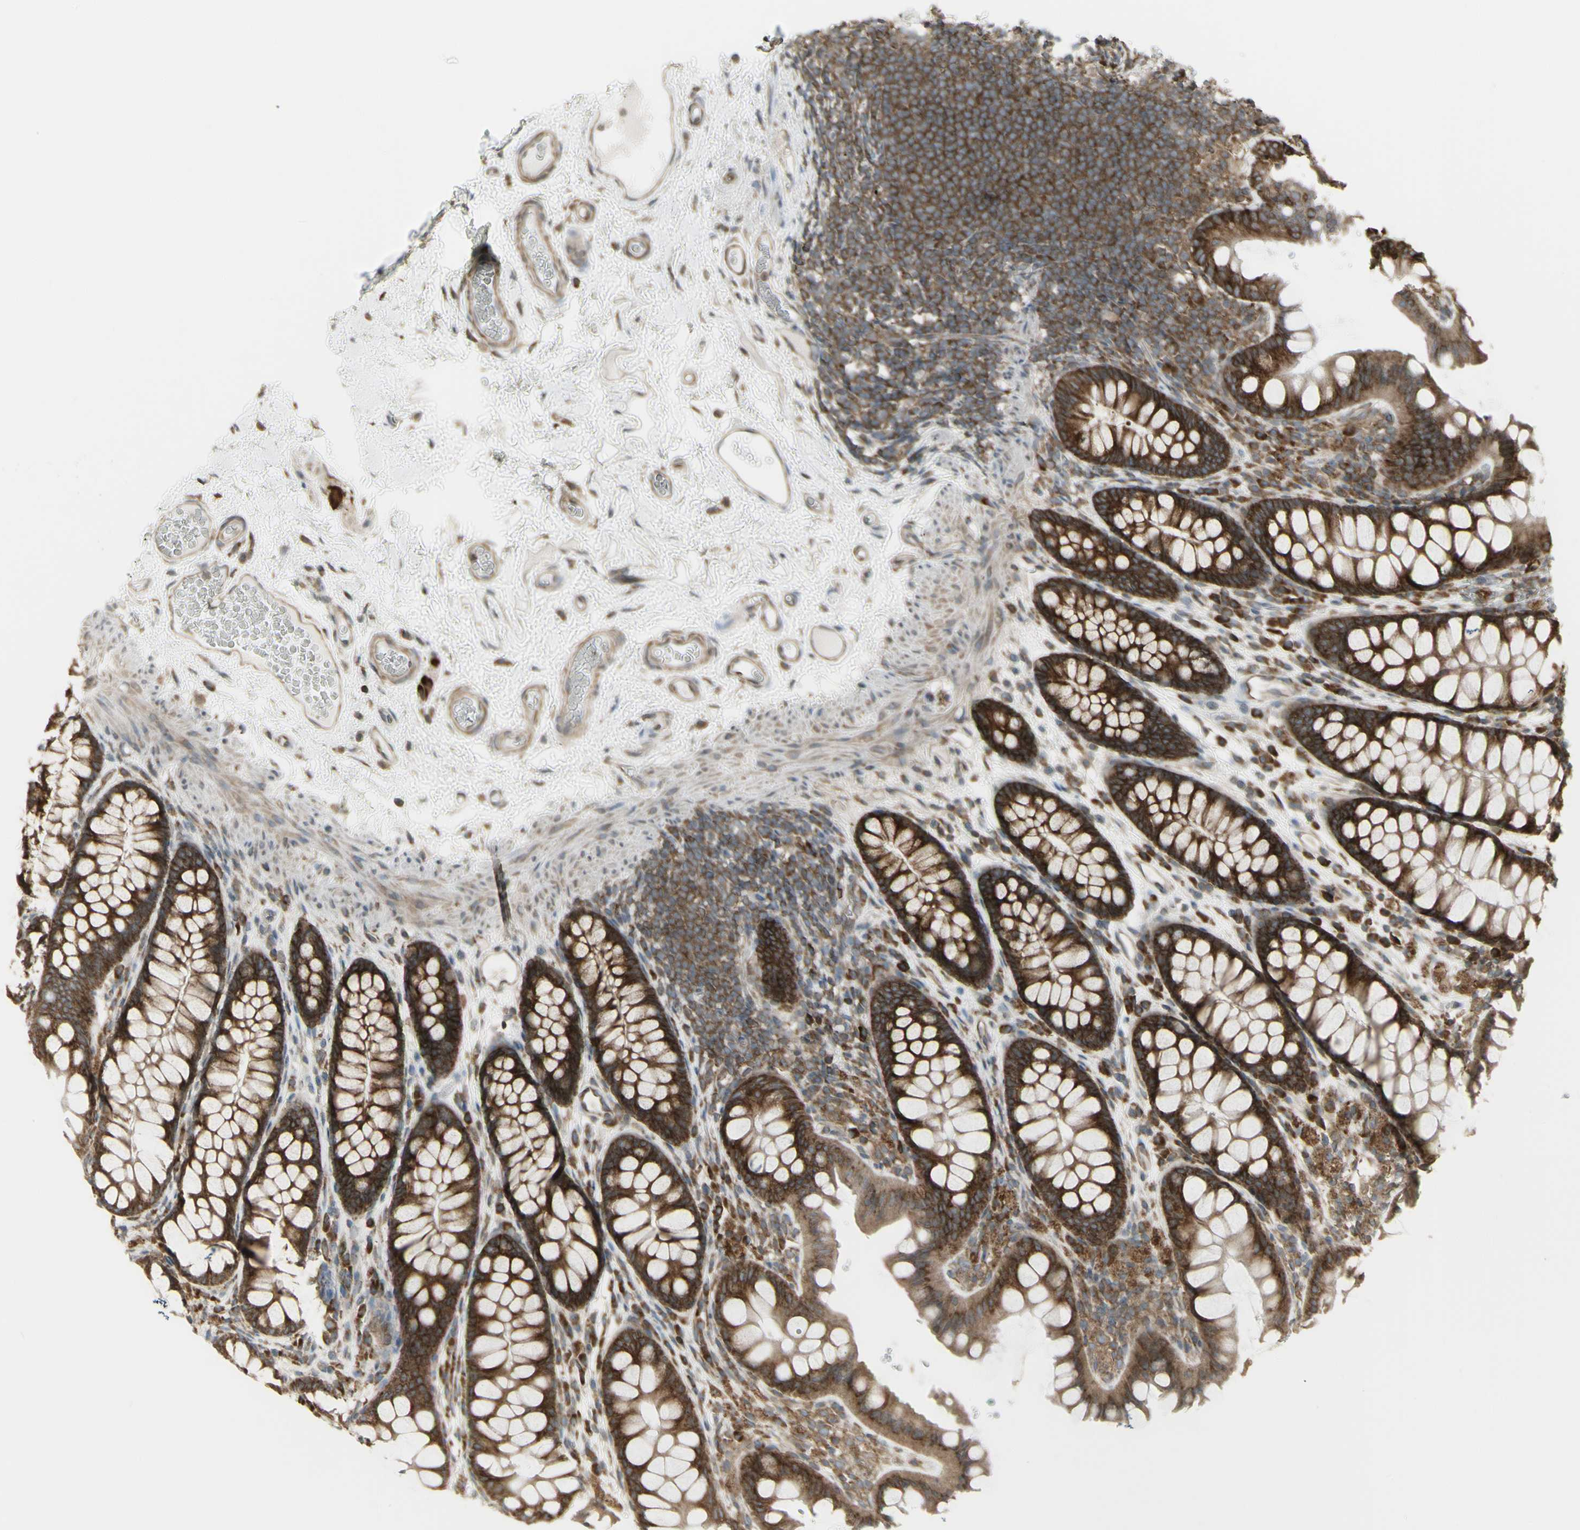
{"staining": {"intensity": "moderate", "quantity": ">75%", "location": "cytoplasmic/membranous"}, "tissue": "colon", "cell_type": "Endothelial cells", "image_type": "normal", "snomed": [{"axis": "morphology", "description": "Normal tissue, NOS"}, {"axis": "topography", "description": "Colon"}], "caption": "Colon was stained to show a protein in brown. There is medium levels of moderate cytoplasmic/membranous expression in about >75% of endothelial cells. (Brightfield microscopy of DAB IHC at high magnification).", "gene": "FKBP3", "patient": {"sex": "female", "age": 55}}